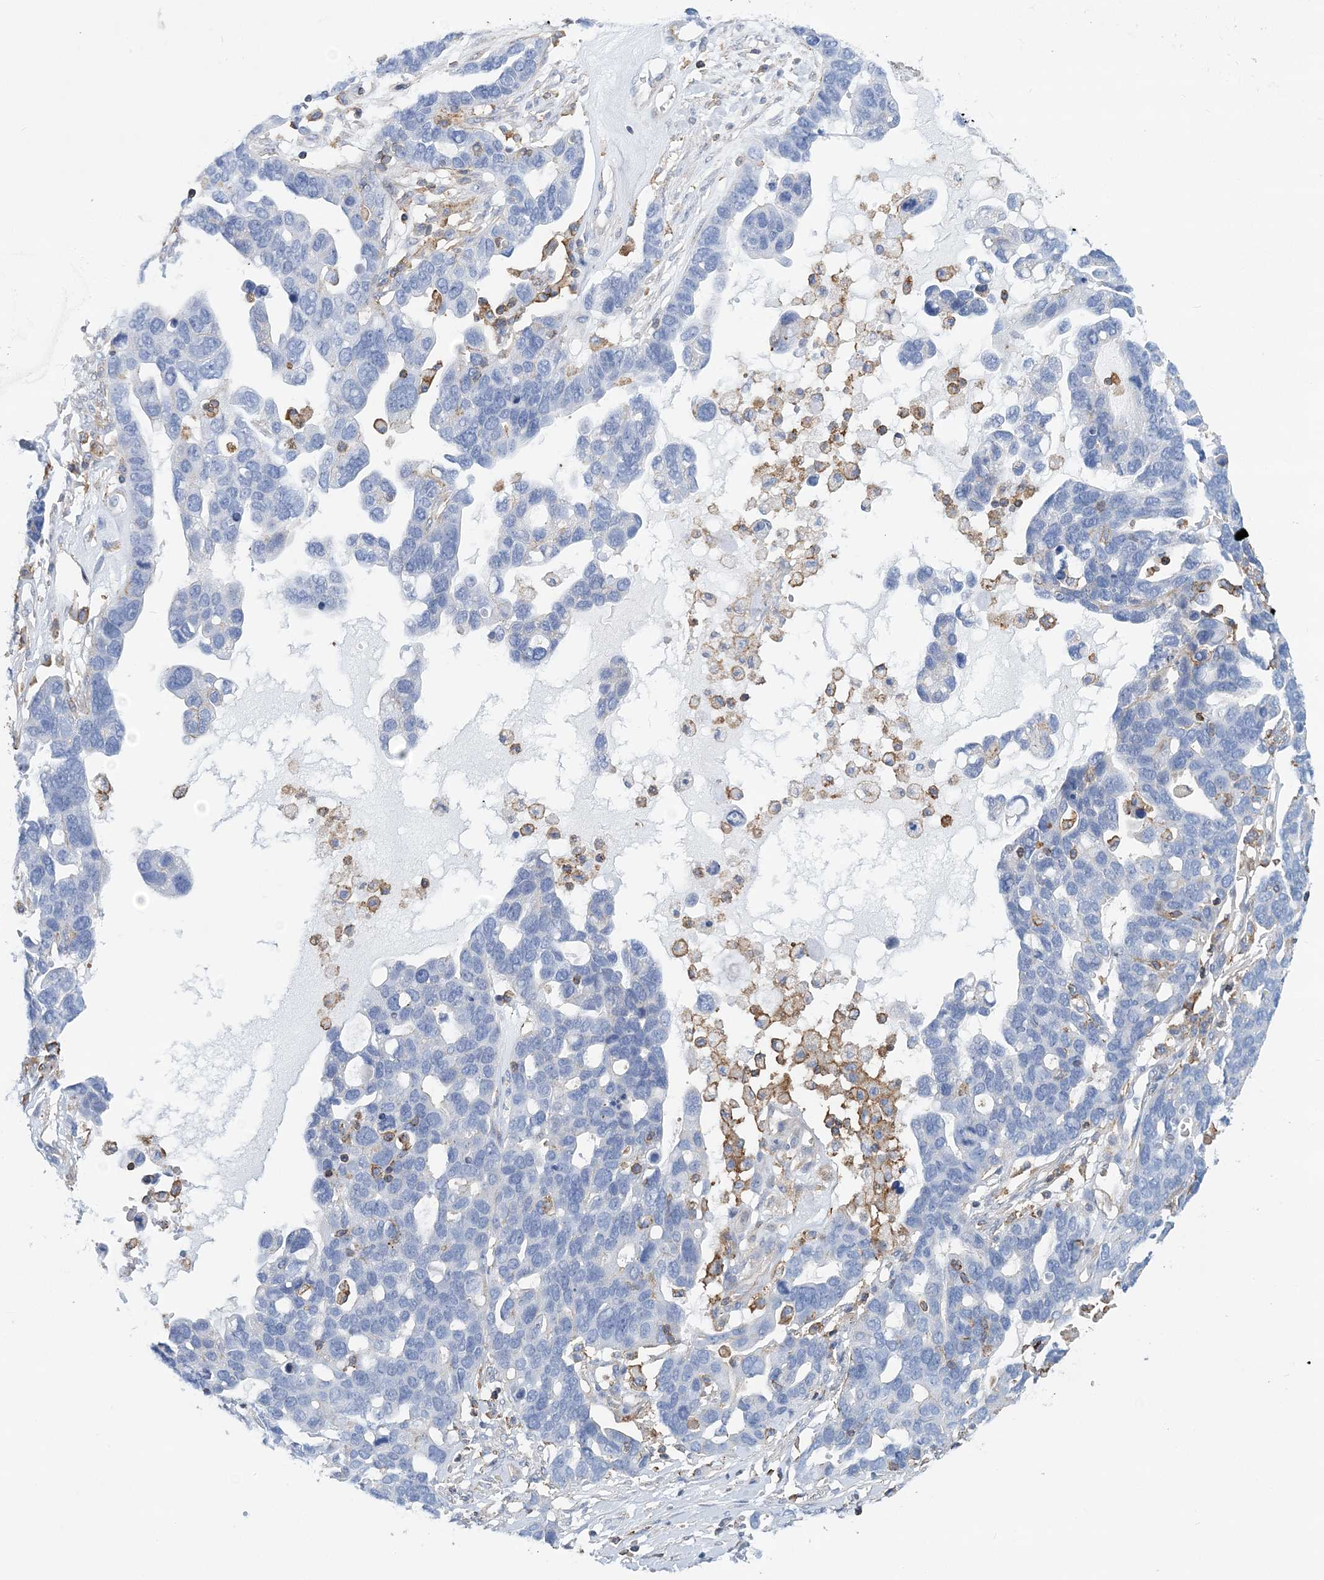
{"staining": {"intensity": "negative", "quantity": "none", "location": "none"}, "tissue": "ovarian cancer", "cell_type": "Tumor cells", "image_type": "cancer", "snomed": [{"axis": "morphology", "description": "Cystadenocarcinoma, serous, NOS"}, {"axis": "topography", "description": "Ovary"}], "caption": "Immunohistochemistry histopathology image of neoplastic tissue: human ovarian cancer stained with DAB shows no significant protein expression in tumor cells.", "gene": "C11orf21", "patient": {"sex": "female", "age": 54}}